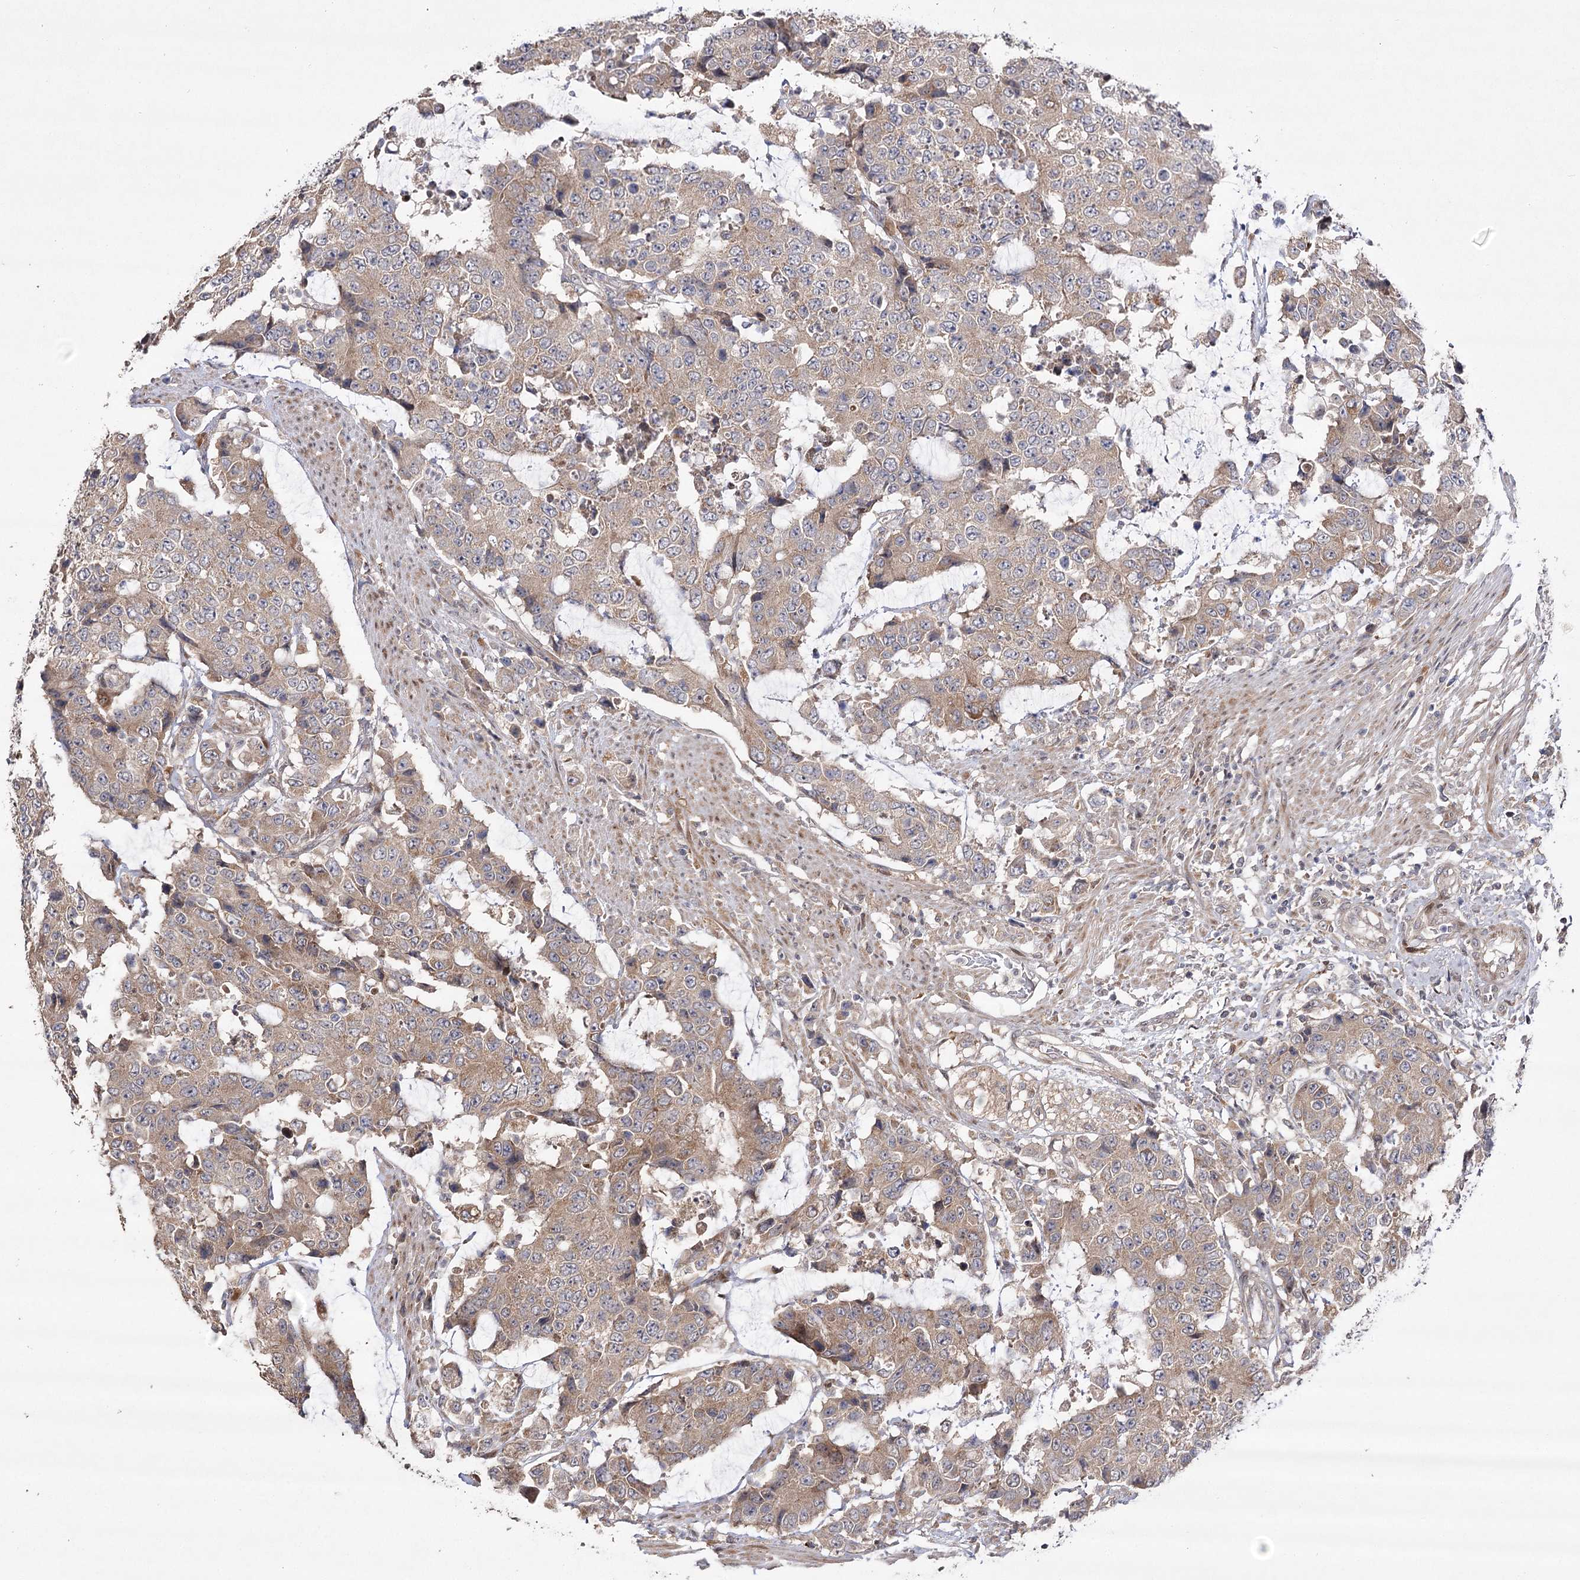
{"staining": {"intensity": "weak", "quantity": ">75%", "location": "cytoplasmic/membranous"}, "tissue": "colorectal cancer", "cell_type": "Tumor cells", "image_type": "cancer", "snomed": [{"axis": "morphology", "description": "Adenocarcinoma, NOS"}, {"axis": "topography", "description": "Colon"}], "caption": "Immunohistochemistry micrograph of neoplastic tissue: colorectal cancer (adenocarcinoma) stained using IHC demonstrates low levels of weak protein expression localized specifically in the cytoplasmic/membranous of tumor cells, appearing as a cytoplasmic/membranous brown color.", "gene": "OBSL1", "patient": {"sex": "female", "age": 86}}